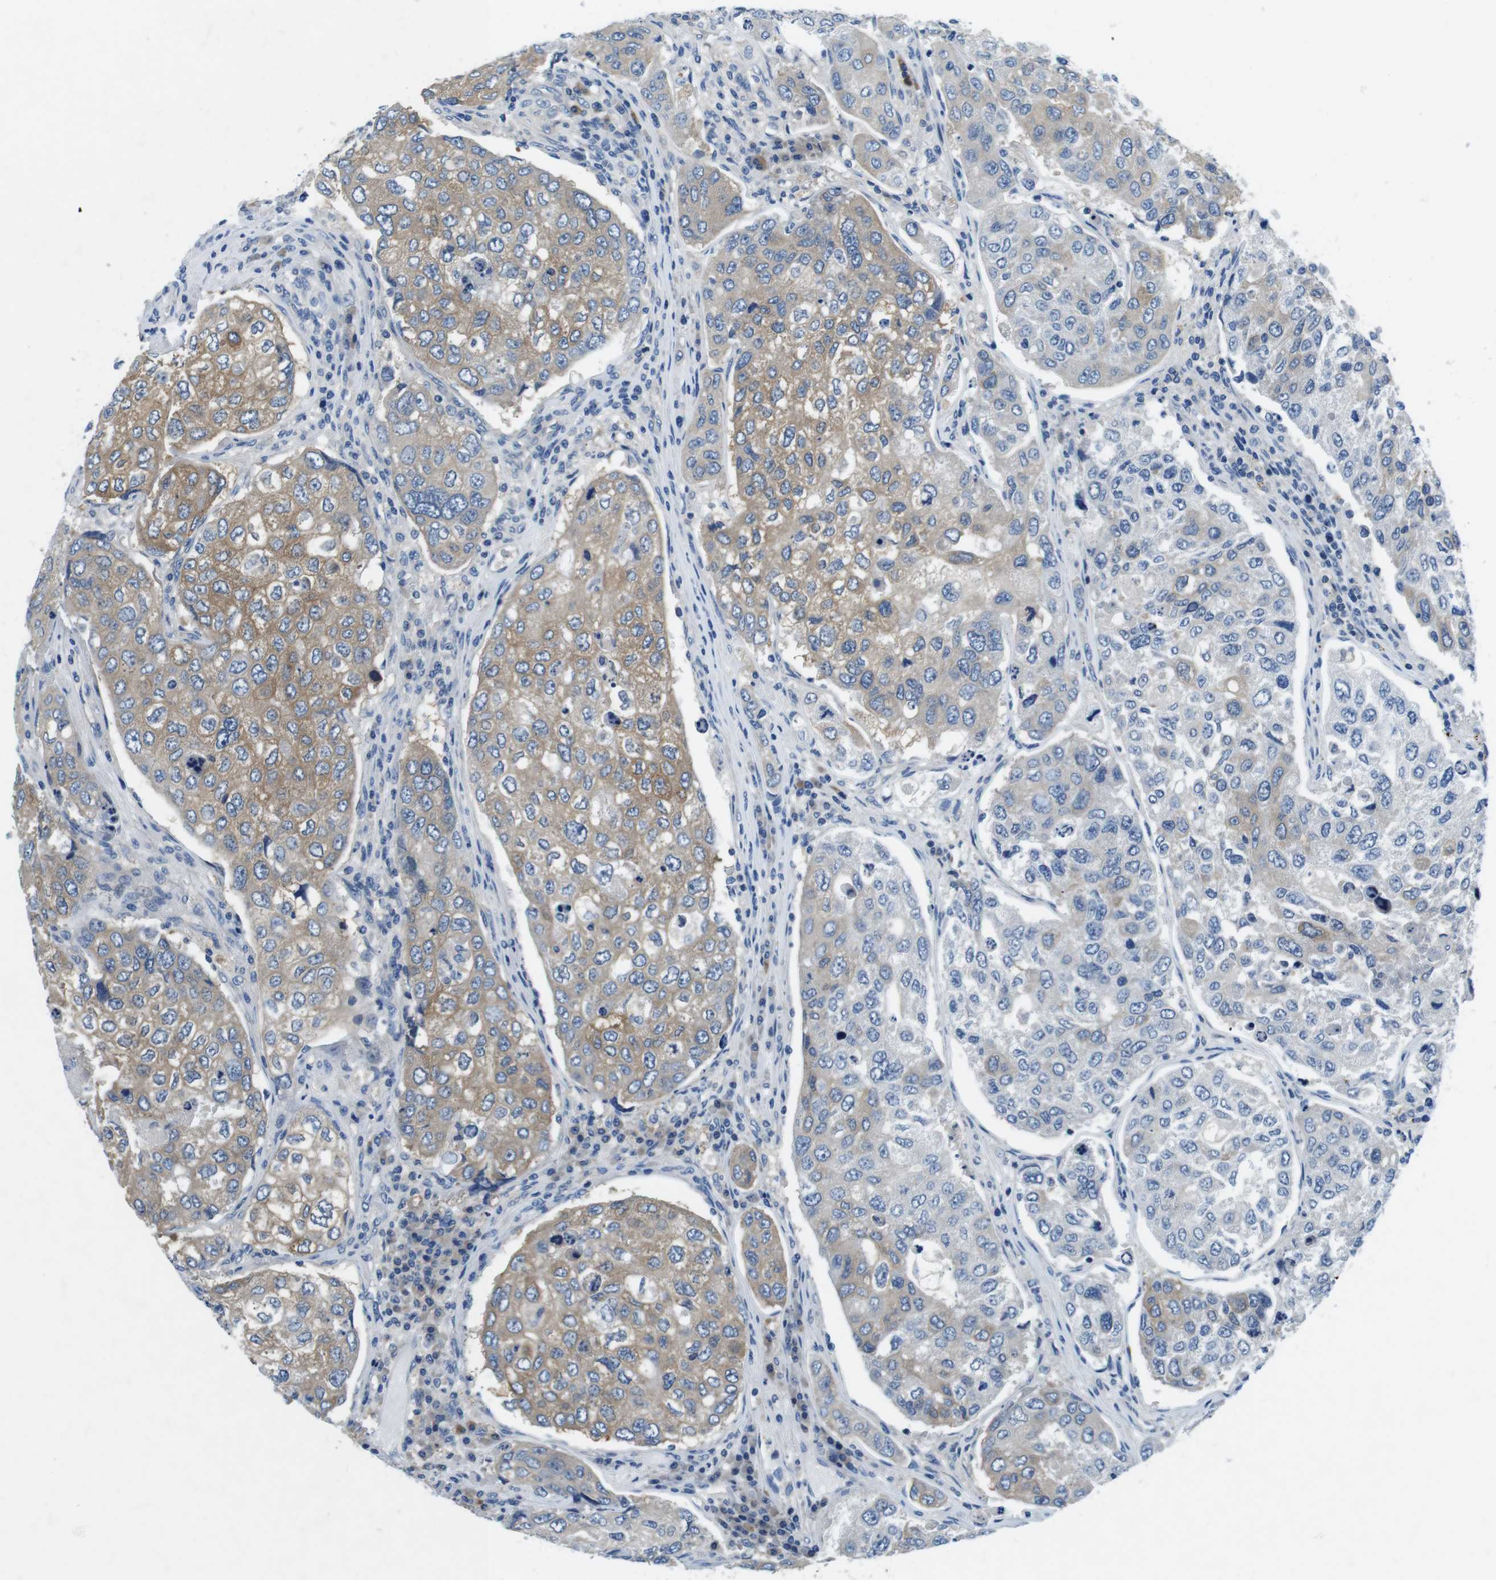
{"staining": {"intensity": "moderate", "quantity": ">75%", "location": "cytoplasmic/membranous"}, "tissue": "urothelial cancer", "cell_type": "Tumor cells", "image_type": "cancer", "snomed": [{"axis": "morphology", "description": "Urothelial carcinoma, High grade"}, {"axis": "topography", "description": "Lymph node"}, {"axis": "topography", "description": "Urinary bladder"}], "caption": "High-grade urothelial carcinoma stained with a protein marker displays moderate staining in tumor cells.", "gene": "DENND4C", "patient": {"sex": "male", "age": 51}}